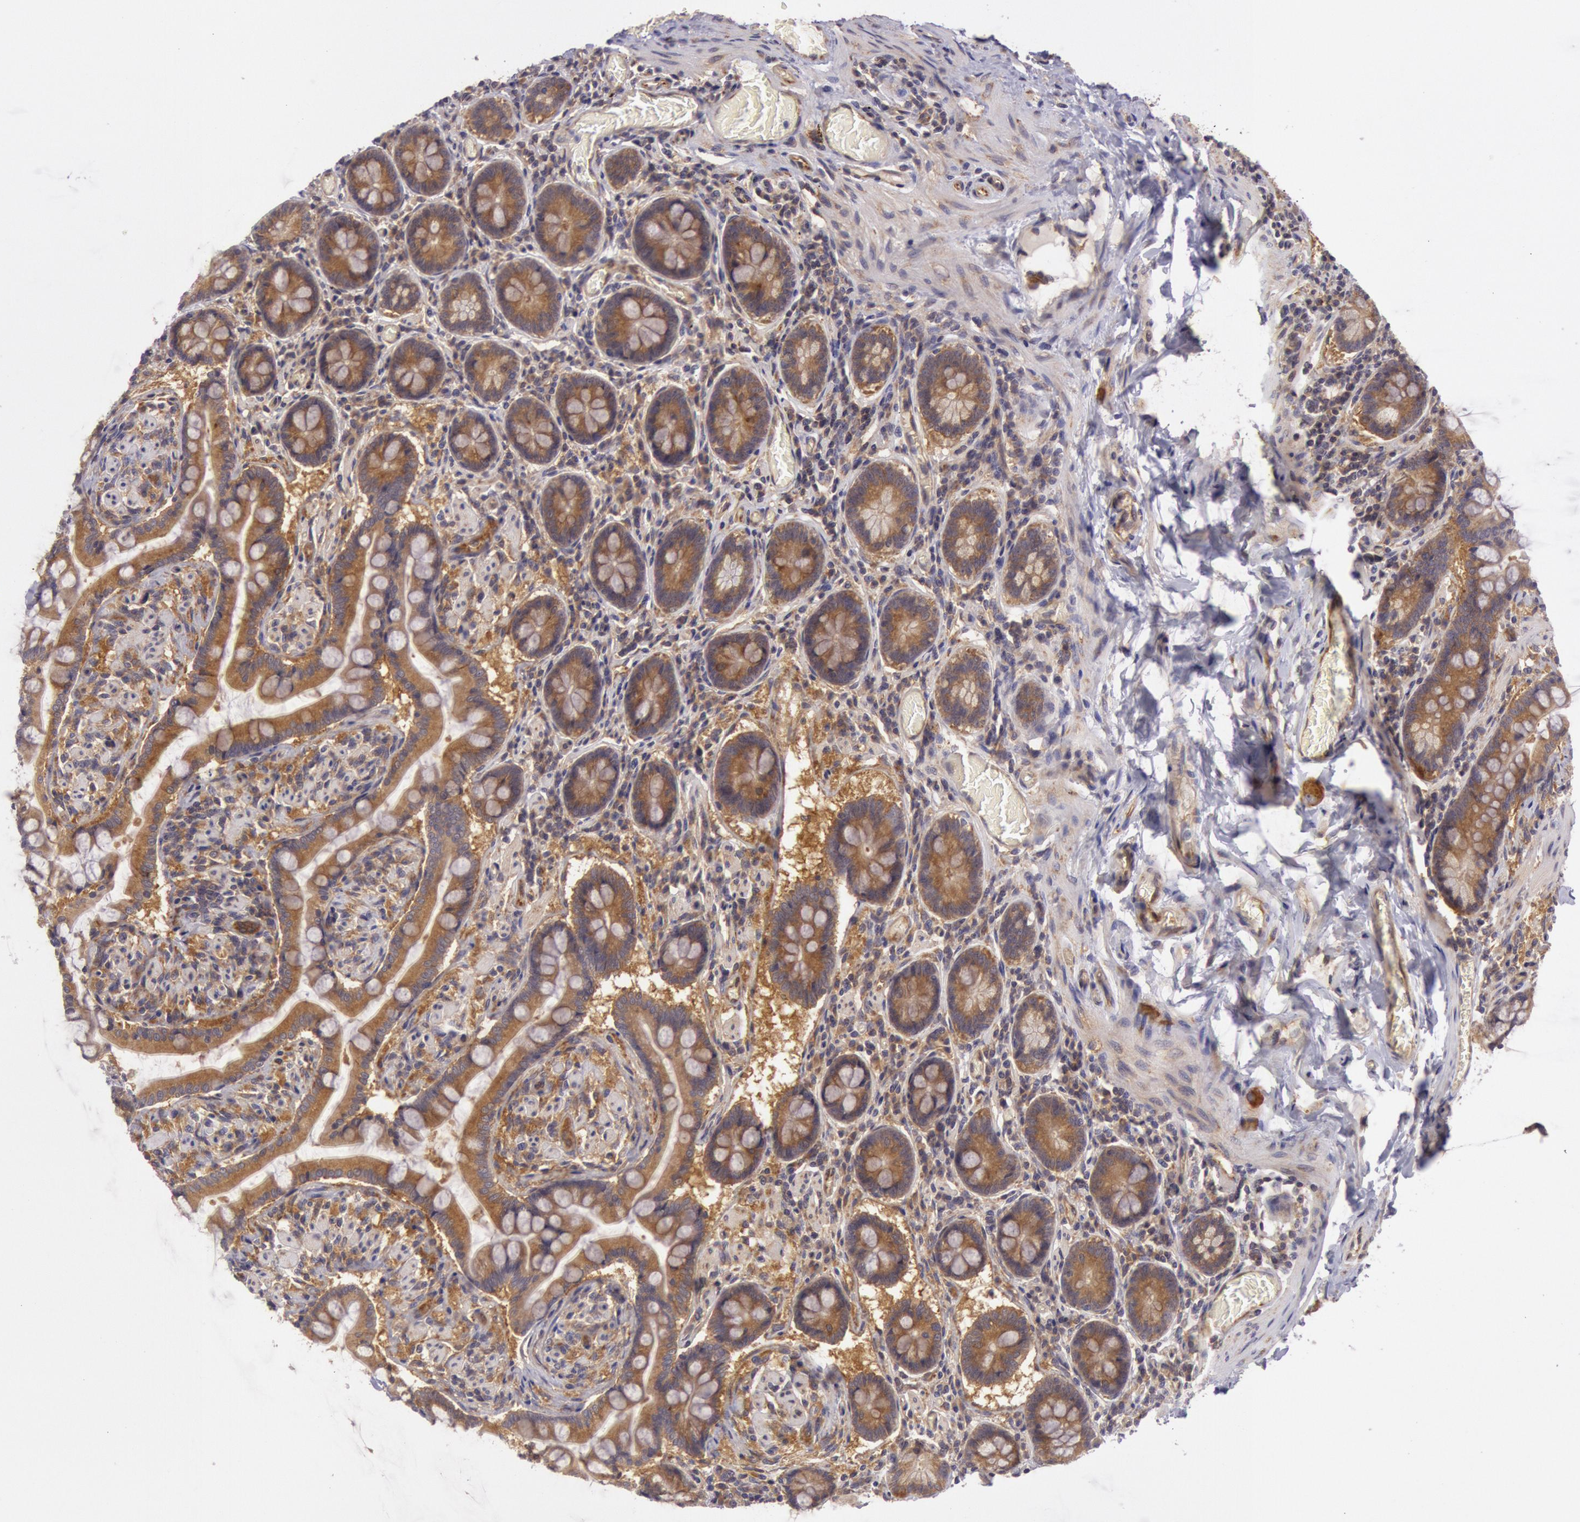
{"staining": {"intensity": "moderate", "quantity": ">75%", "location": "cytoplasmic/membranous"}, "tissue": "small intestine", "cell_type": "Glandular cells", "image_type": "normal", "snomed": [{"axis": "morphology", "description": "Normal tissue, NOS"}, {"axis": "topography", "description": "Small intestine"}], "caption": "The image exhibits staining of unremarkable small intestine, revealing moderate cytoplasmic/membranous protein positivity (brown color) within glandular cells.", "gene": "CHUK", "patient": {"sex": "male", "age": 41}}